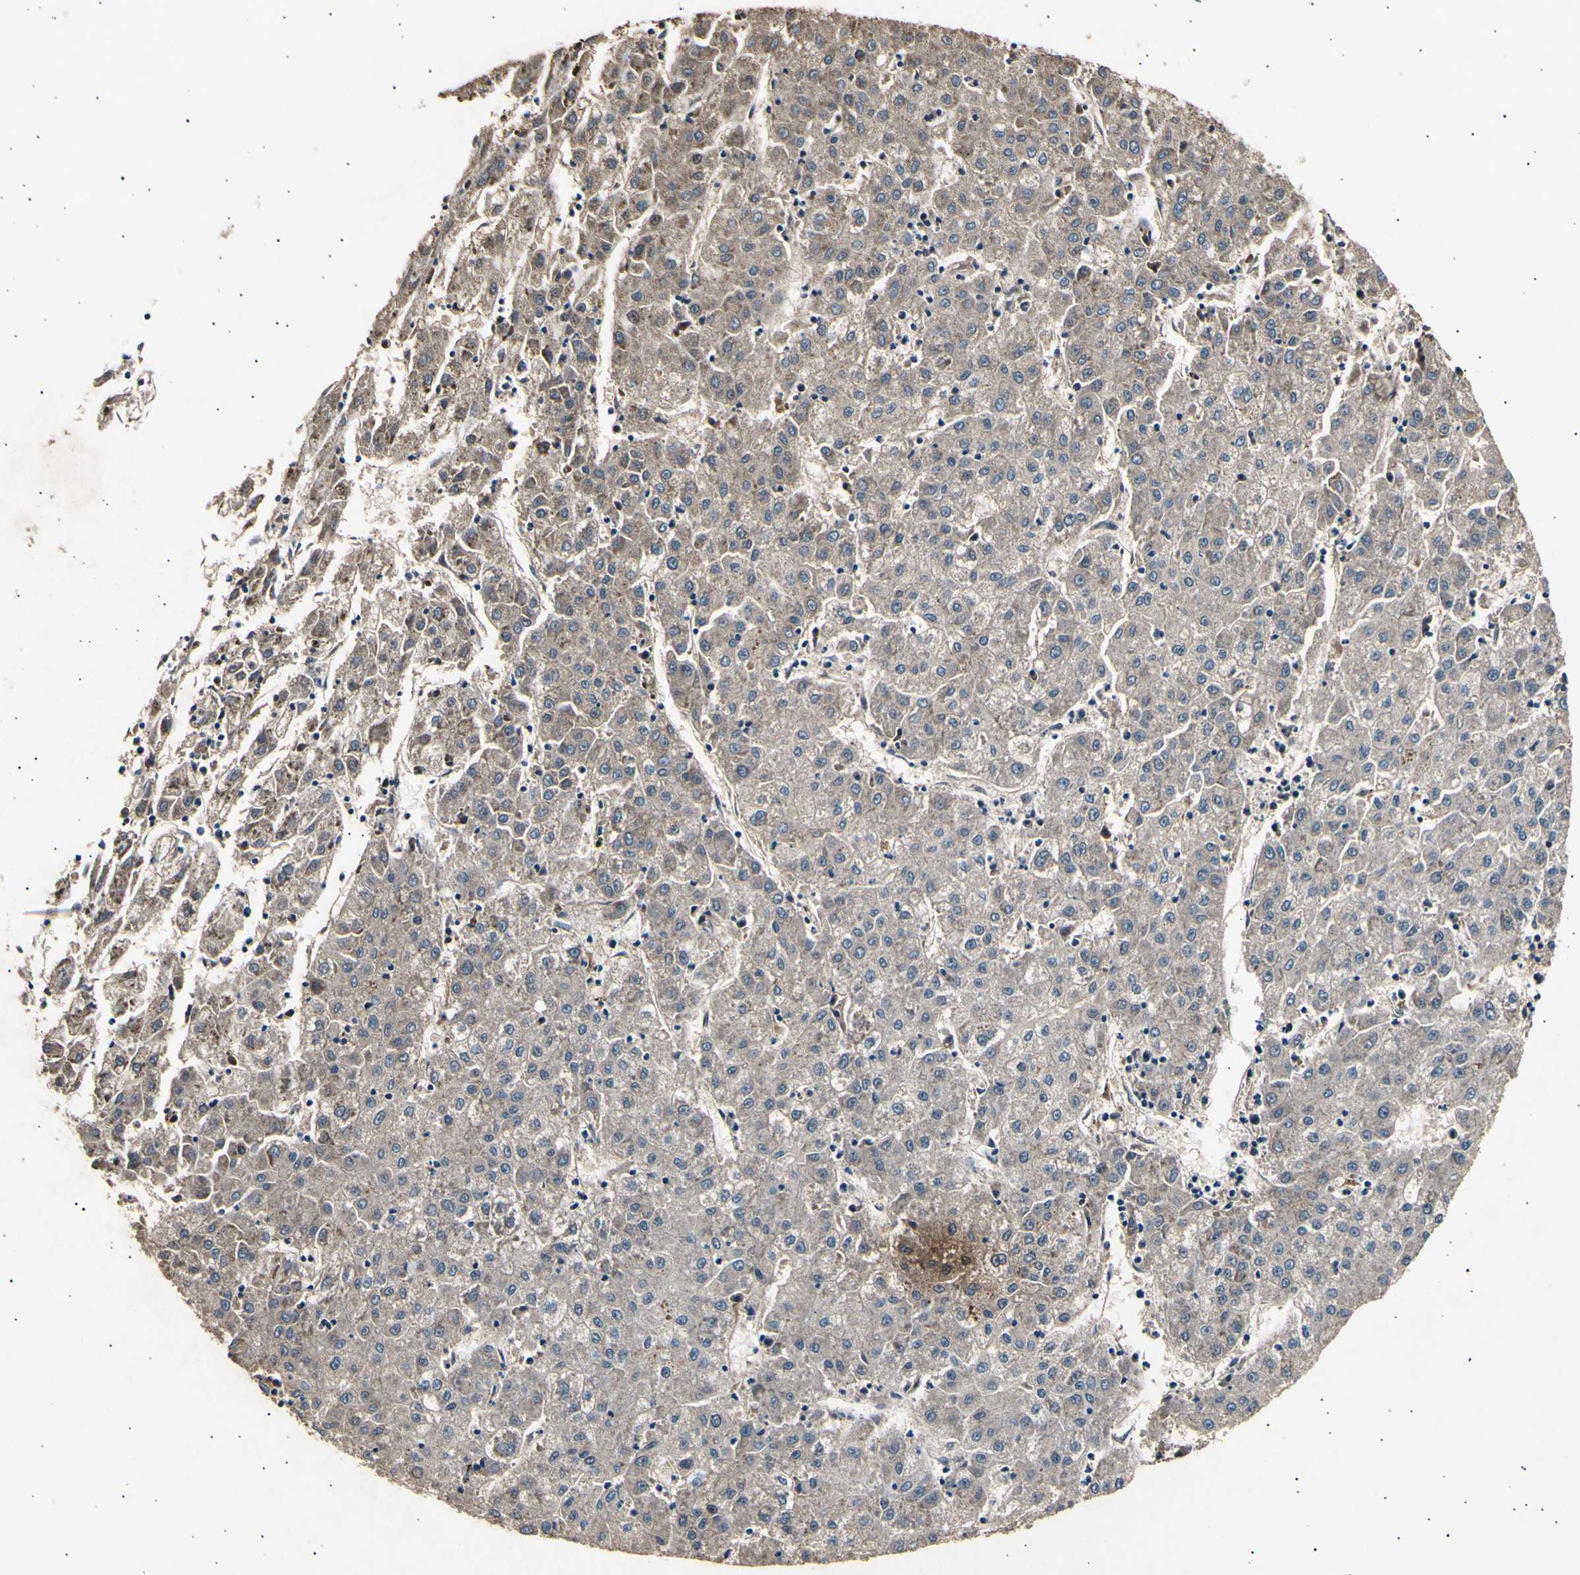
{"staining": {"intensity": "weak", "quantity": ">75%", "location": "cytoplasmic/membranous"}, "tissue": "liver cancer", "cell_type": "Tumor cells", "image_type": "cancer", "snomed": [{"axis": "morphology", "description": "Carcinoma, Hepatocellular, NOS"}, {"axis": "topography", "description": "Liver"}], "caption": "Brown immunohistochemical staining in human liver cancer (hepatocellular carcinoma) shows weak cytoplasmic/membranous staining in approximately >75% of tumor cells.", "gene": "ADCY3", "patient": {"sex": "male", "age": 72}}